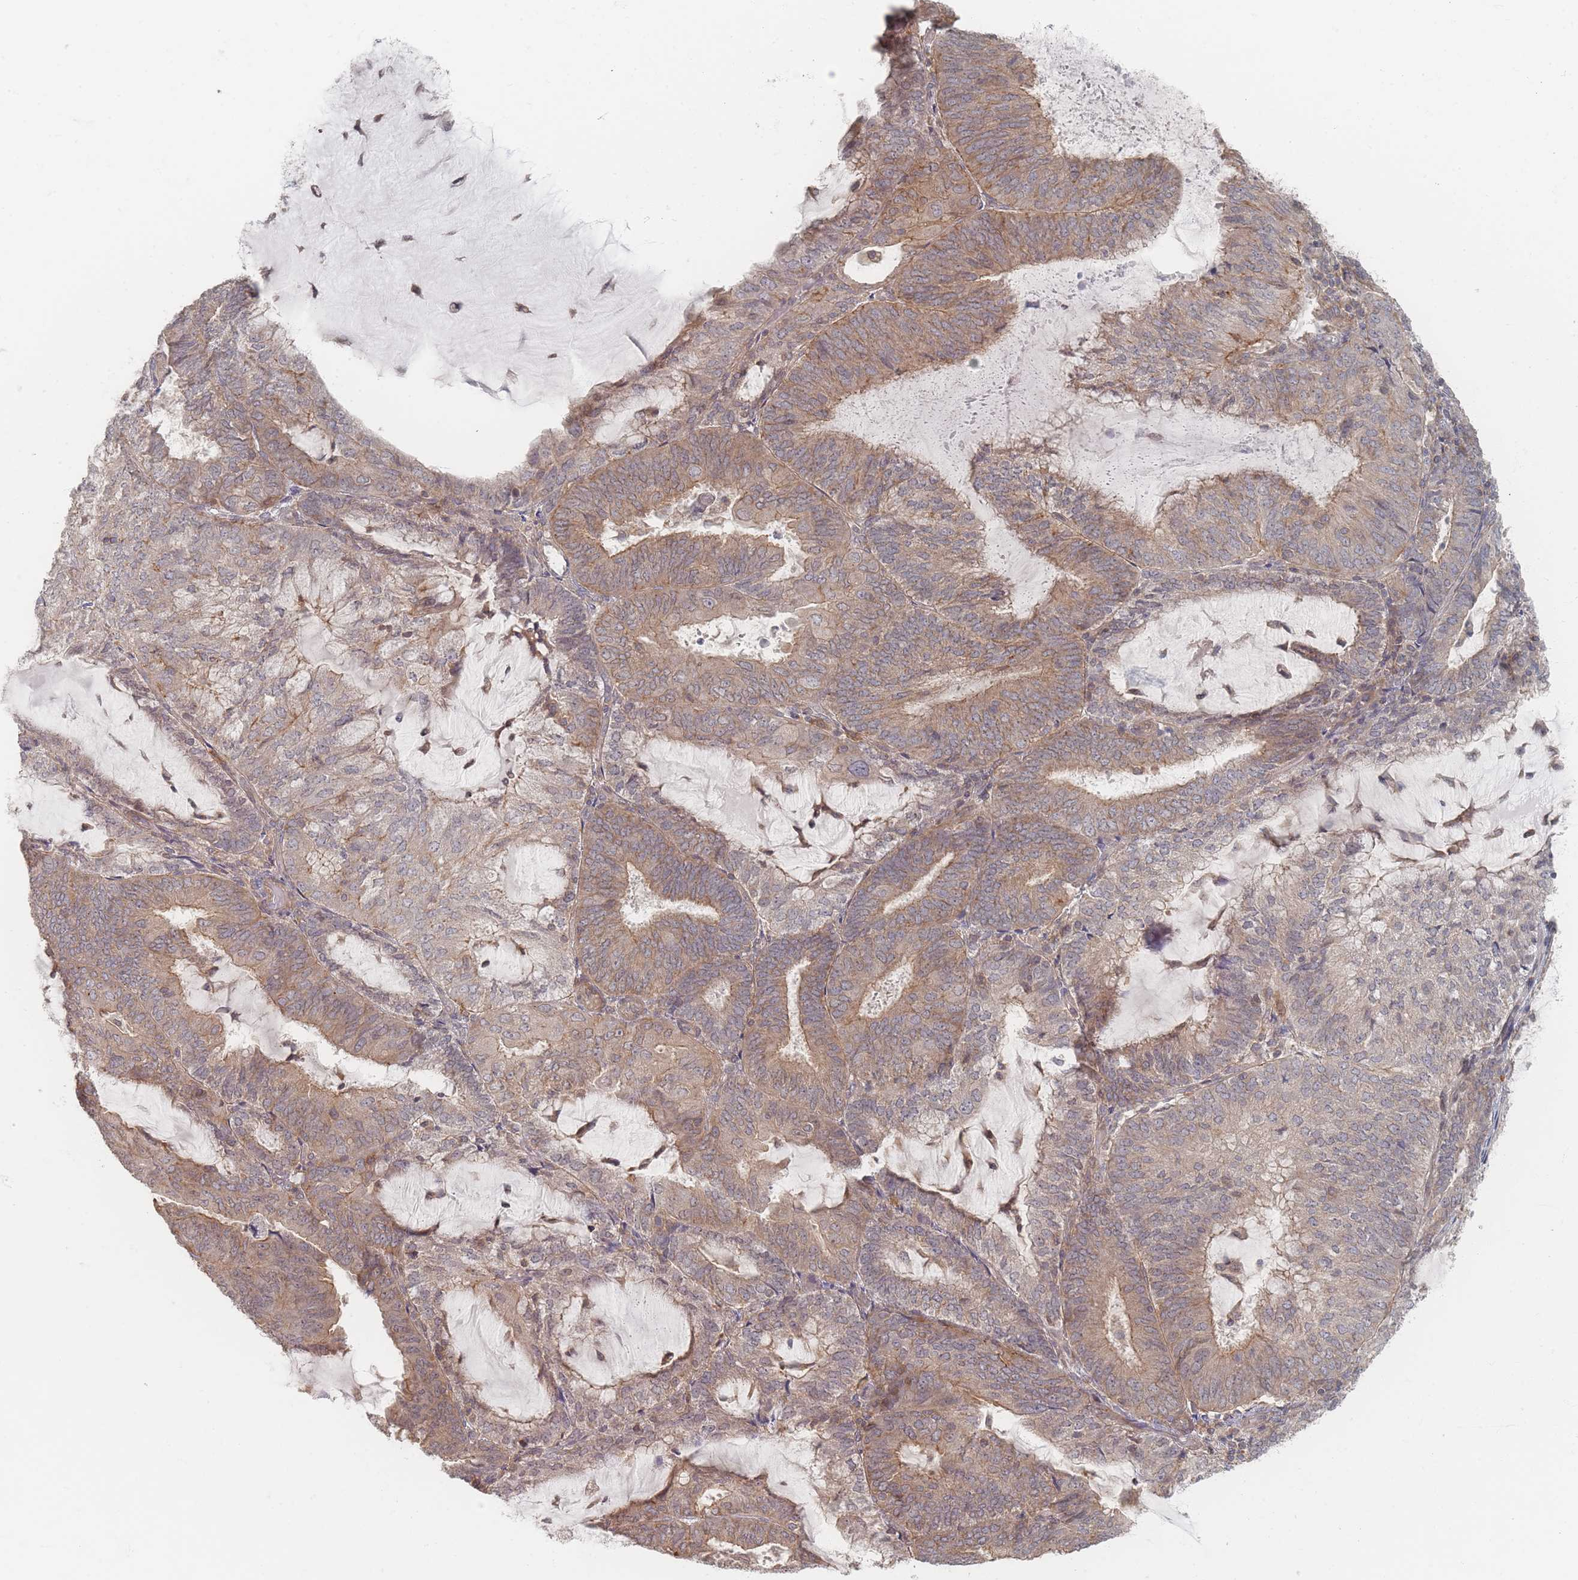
{"staining": {"intensity": "moderate", "quantity": "25%-75%", "location": "cytoplasmic/membranous"}, "tissue": "endometrial cancer", "cell_type": "Tumor cells", "image_type": "cancer", "snomed": [{"axis": "morphology", "description": "Adenocarcinoma, NOS"}, {"axis": "topography", "description": "Endometrium"}], "caption": "Immunohistochemical staining of human endometrial cancer (adenocarcinoma) displays medium levels of moderate cytoplasmic/membranous protein staining in about 25%-75% of tumor cells. The protein of interest is shown in brown color, while the nuclei are stained blue.", "gene": "GLE1", "patient": {"sex": "female", "age": 81}}